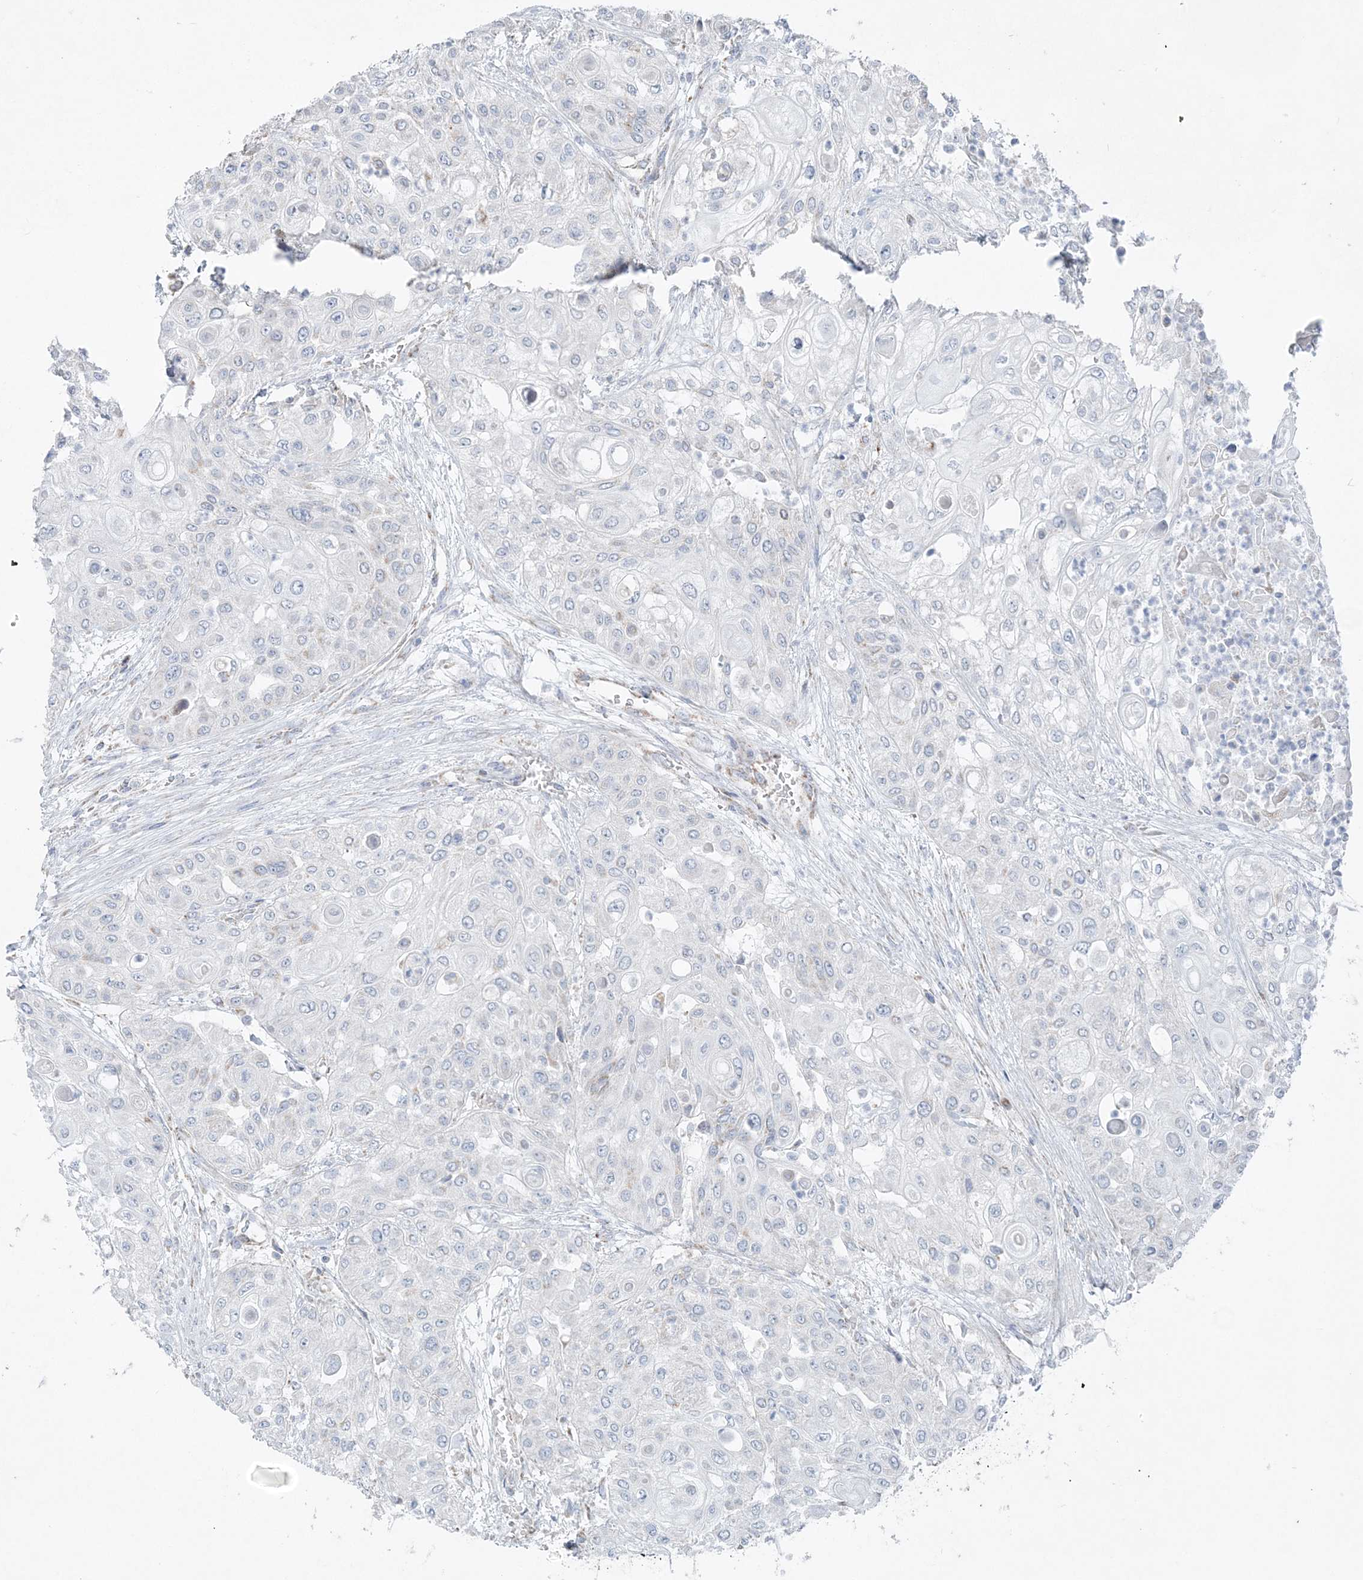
{"staining": {"intensity": "negative", "quantity": "none", "location": "none"}, "tissue": "urothelial cancer", "cell_type": "Tumor cells", "image_type": "cancer", "snomed": [{"axis": "morphology", "description": "Urothelial carcinoma, High grade"}, {"axis": "topography", "description": "Urinary bladder"}], "caption": "This is an immunohistochemistry histopathology image of human high-grade urothelial carcinoma. There is no positivity in tumor cells.", "gene": "PCCB", "patient": {"sex": "female", "age": 79}}